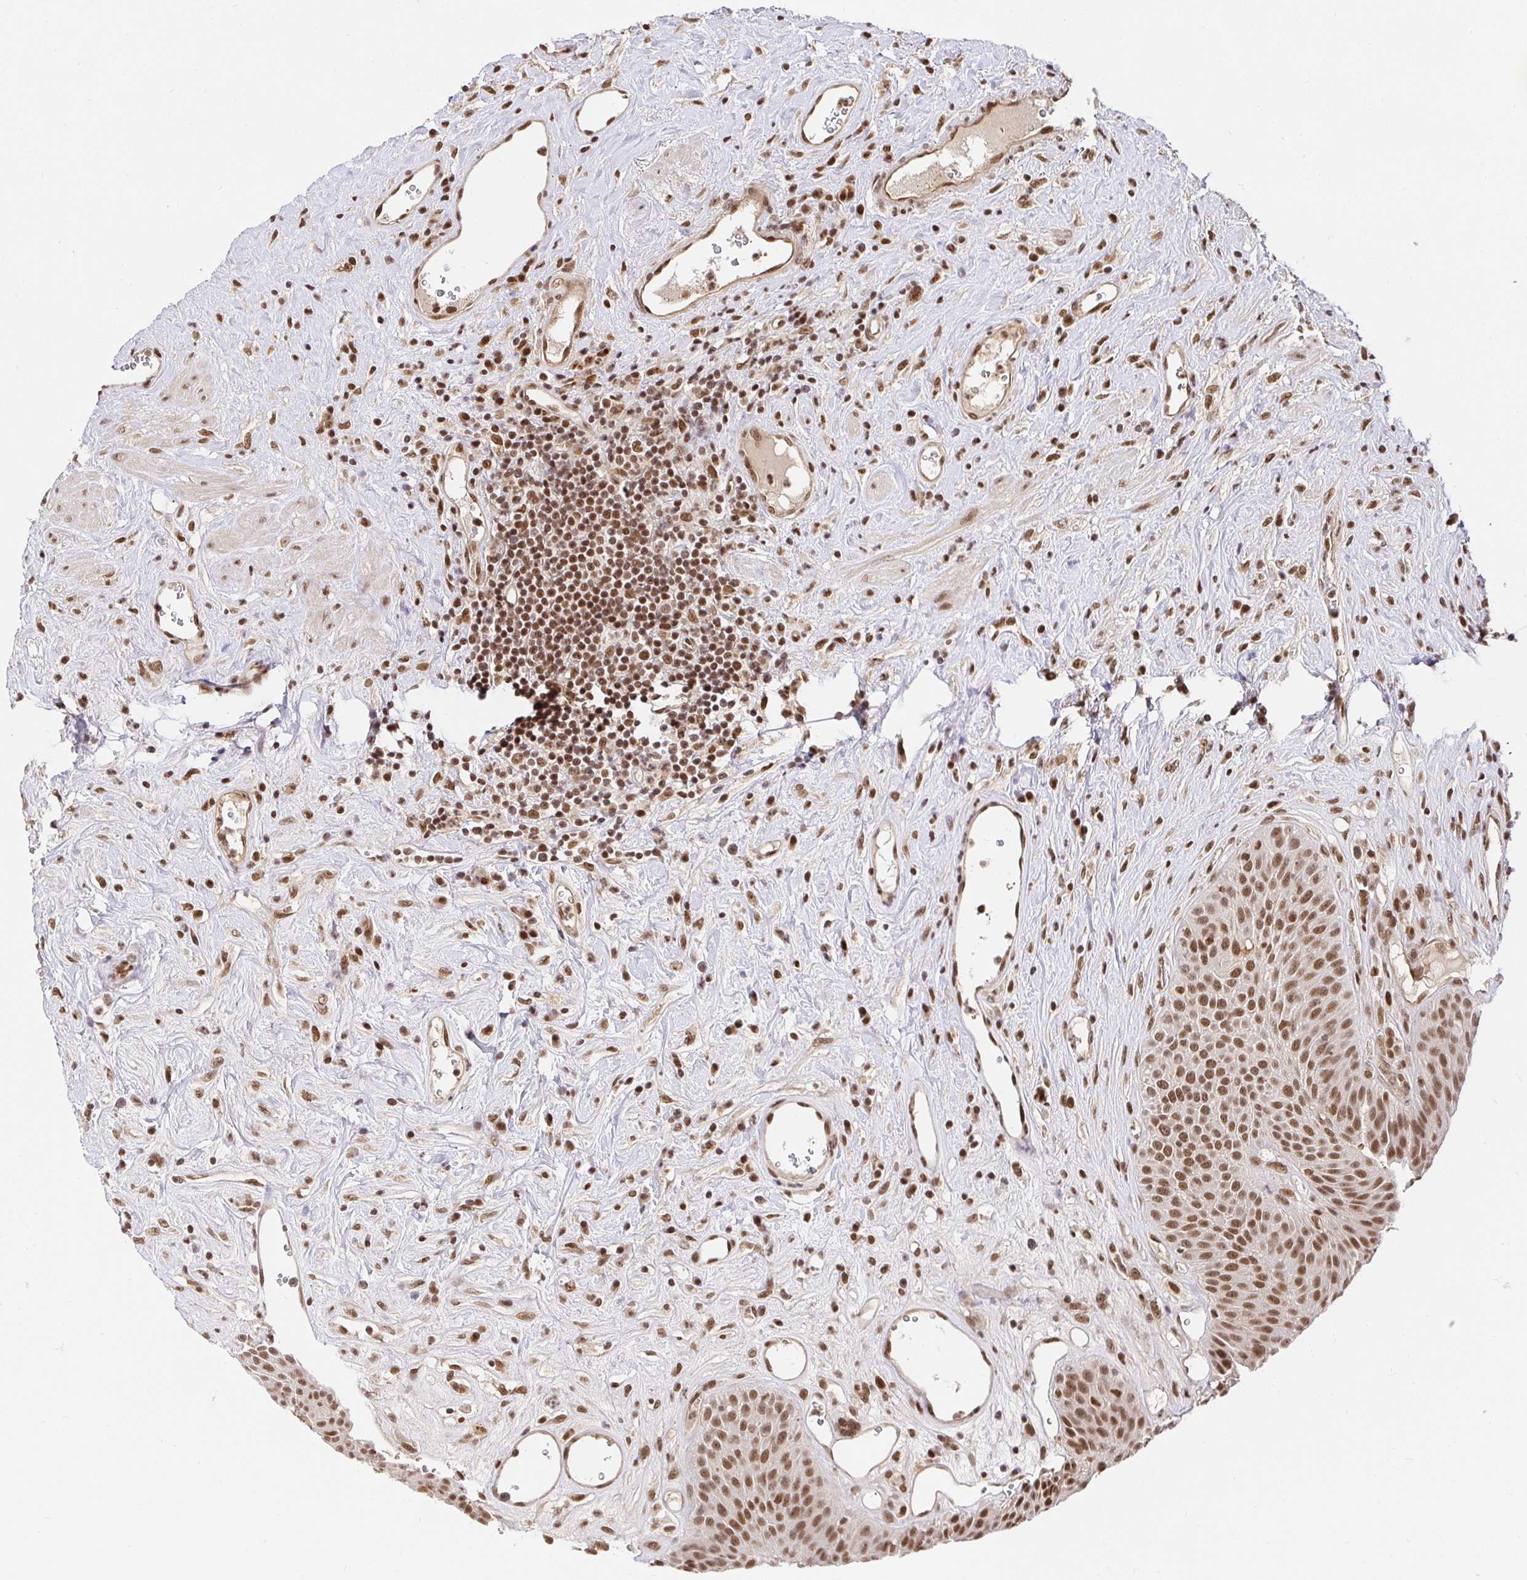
{"staining": {"intensity": "strong", "quantity": ">75%", "location": "nuclear"}, "tissue": "urinary bladder", "cell_type": "Urothelial cells", "image_type": "normal", "snomed": [{"axis": "morphology", "description": "Normal tissue, NOS"}, {"axis": "topography", "description": "Urinary bladder"}], "caption": "Brown immunohistochemical staining in normal urinary bladder exhibits strong nuclear positivity in about >75% of urothelial cells.", "gene": "USF1", "patient": {"sex": "female", "age": 56}}